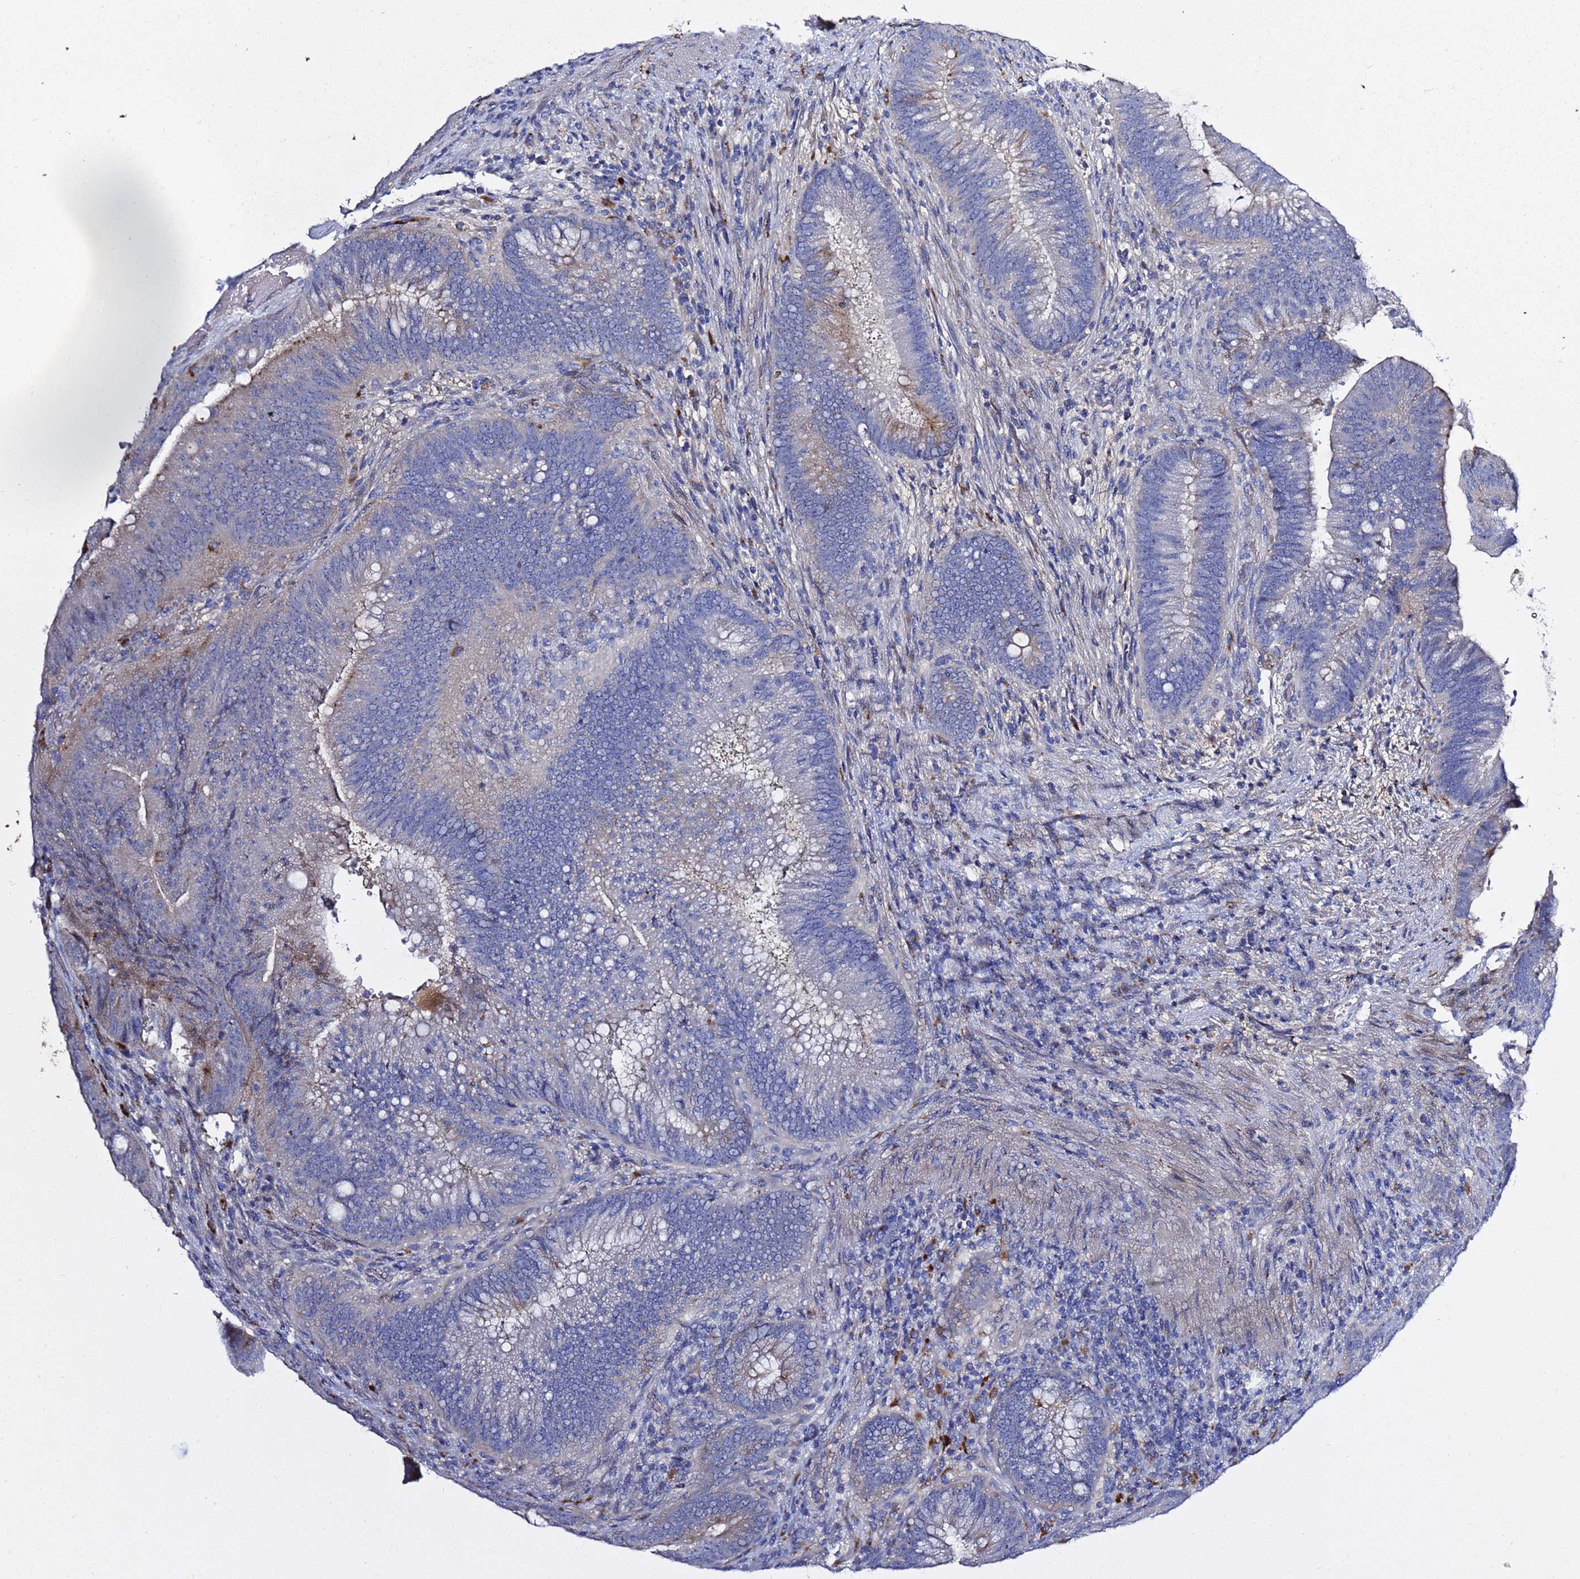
{"staining": {"intensity": "negative", "quantity": "none", "location": "none"}, "tissue": "colorectal cancer", "cell_type": "Tumor cells", "image_type": "cancer", "snomed": [{"axis": "morphology", "description": "Adenocarcinoma, NOS"}, {"axis": "topography", "description": "Colon"}], "caption": "DAB (3,3'-diaminobenzidine) immunohistochemical staining of human colorectal cancer (adenocarcinoma) reveals no significant staining in tumor cells.", "gene": "NAT2", "patient": {"sex": "female", "age": 43}}